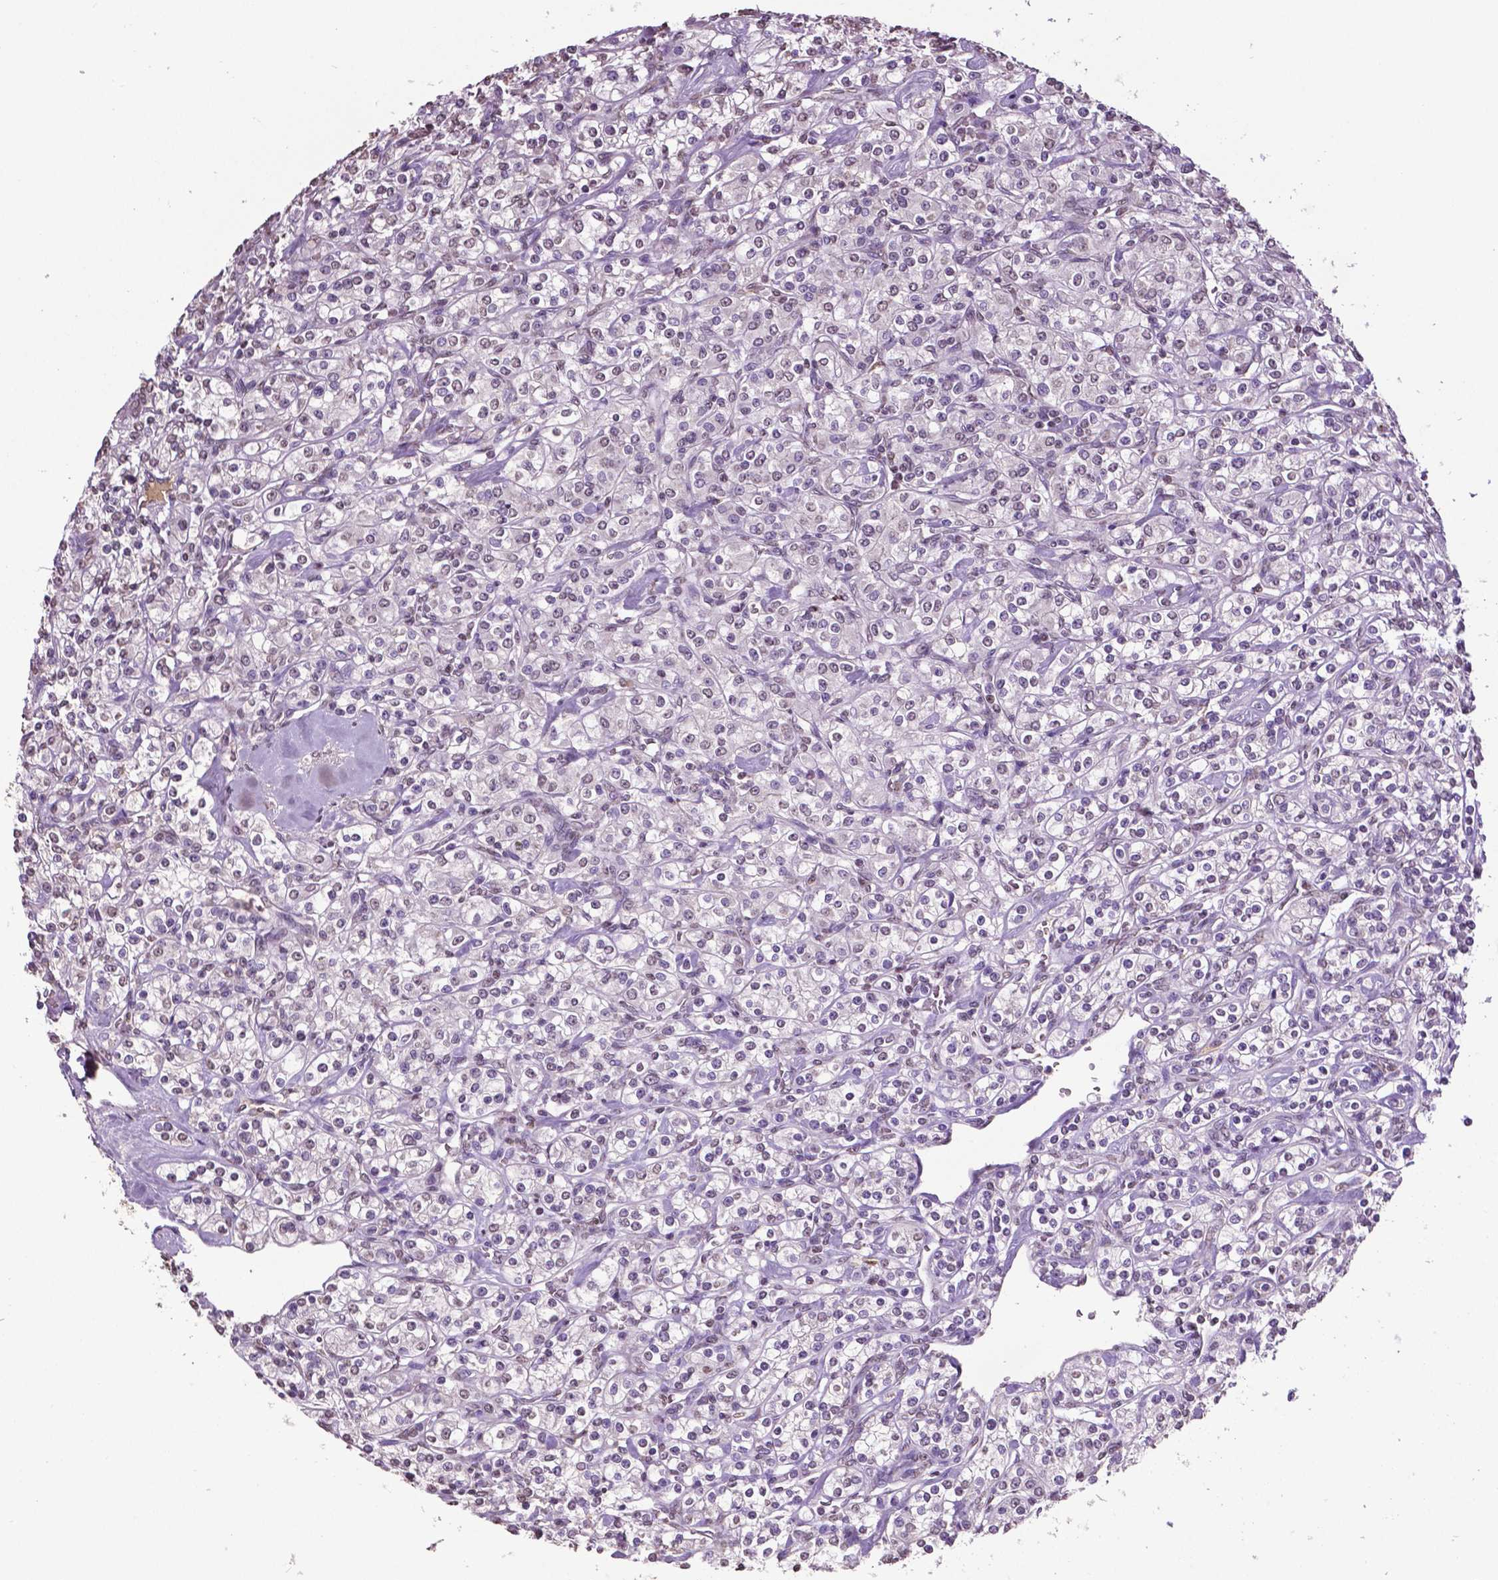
{"staining": {"intensity": "negative", "quantity": "none", "location": "none"}, "tissue": "renal cancer", "cell_type": "Tumor cells", "image_type": "cancer", "snomed": [{"axis": "morphology", "description": "Adenocarcinoma, NOS"}, {"axis": "topography", "description": "Kidney"}], "caption": "DAB immunohistochemical staining of human renal adenocarcinoma reveals no significant positivity in tumor cells.", "gene": "RUNX3", "patient": {"sex": "male", "age": 77}}